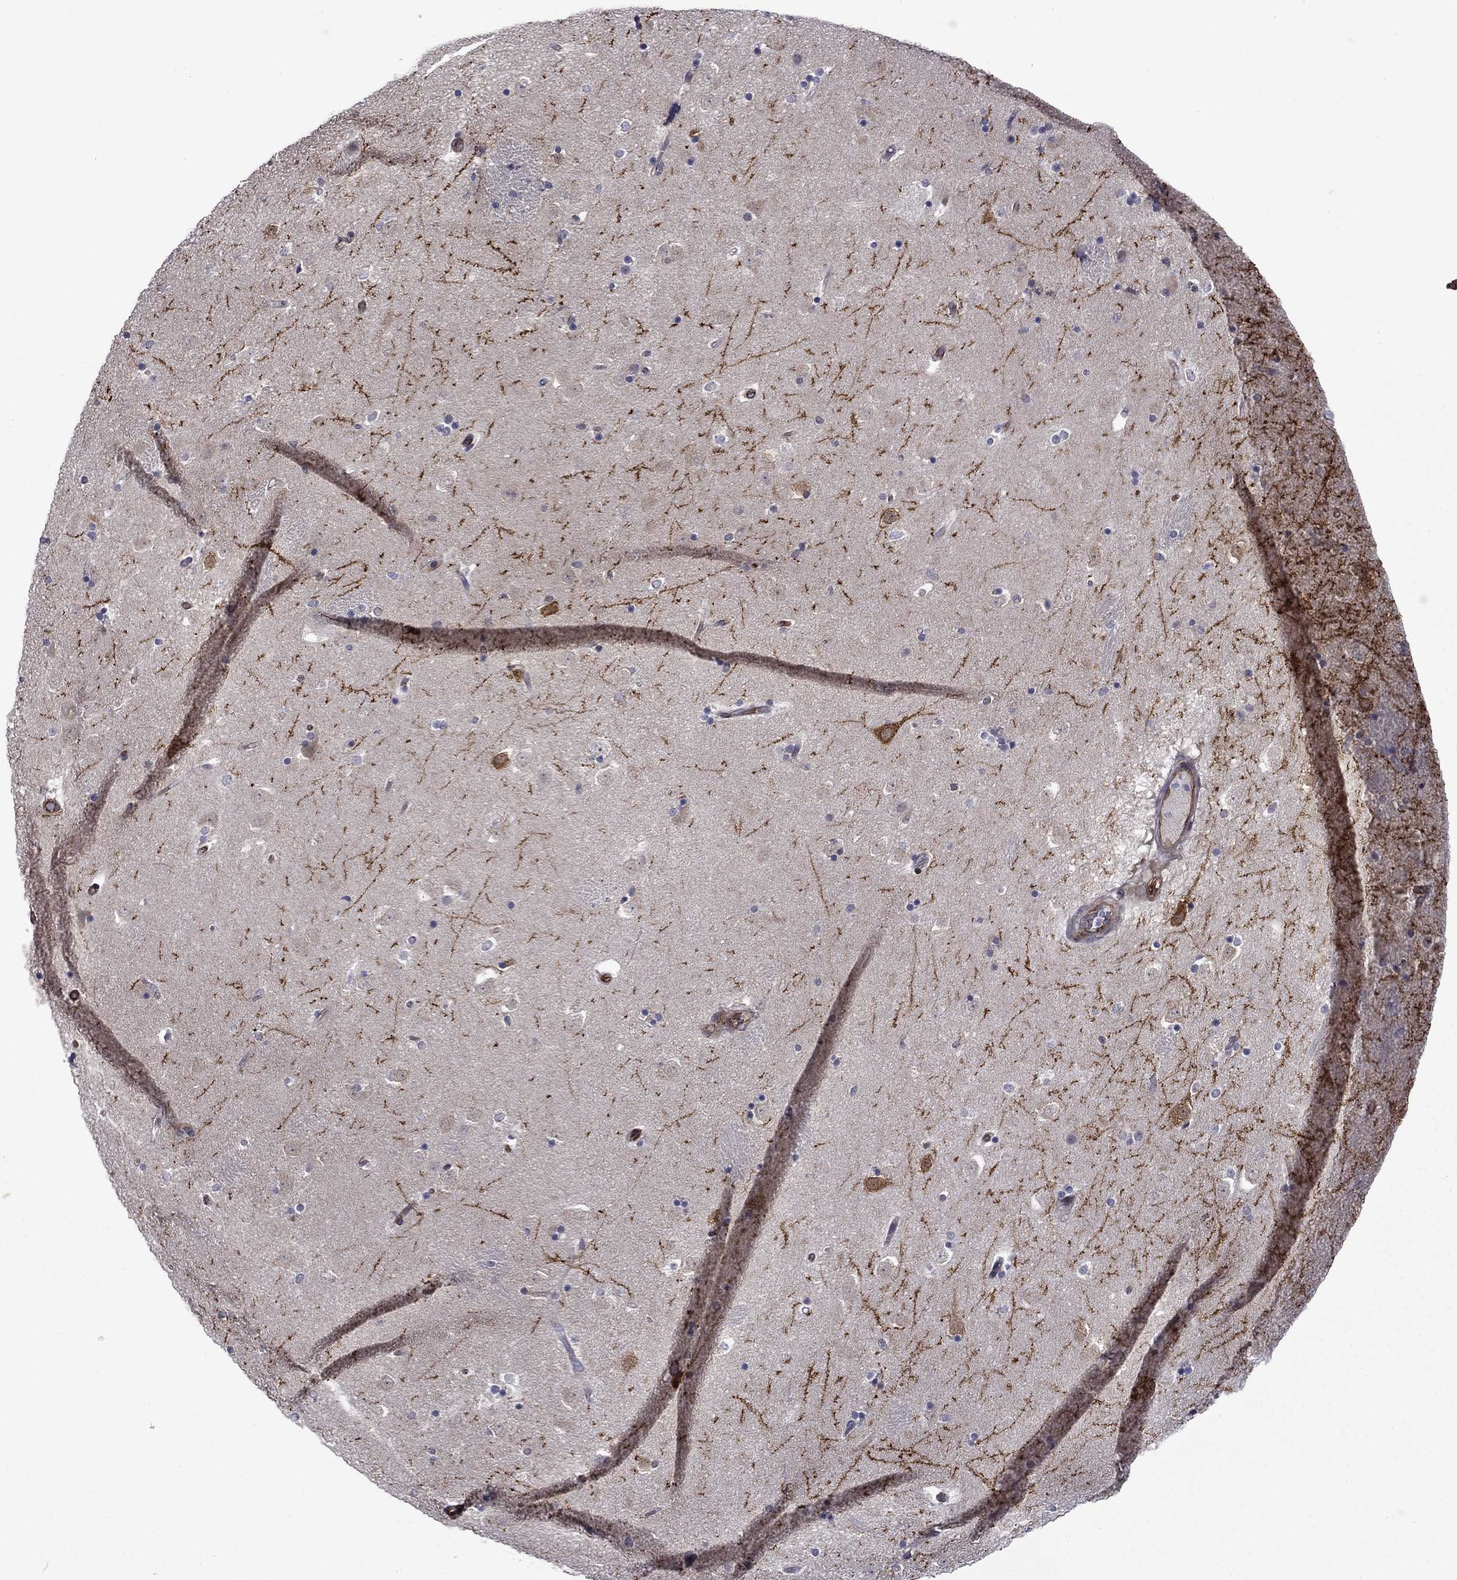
{"staining": {"intensity": "negative", "quantity": "none", "location": "none"}, "tissue": "caudate", "cell_type": "Glial cells", "image_type": "normal", "snomed": [{"axis": "morphology", "description": "Normal tissue, NOS"}, {"axis": "topography", "description": "Lateral ventricle wall"}], "caption": "An image of caudate stained for a protein demonstrates no brown staining in glial cells. Nuclei are stained in blue.", "gene": "LMO7", "patient": {"sex": "male", "age": 51}}